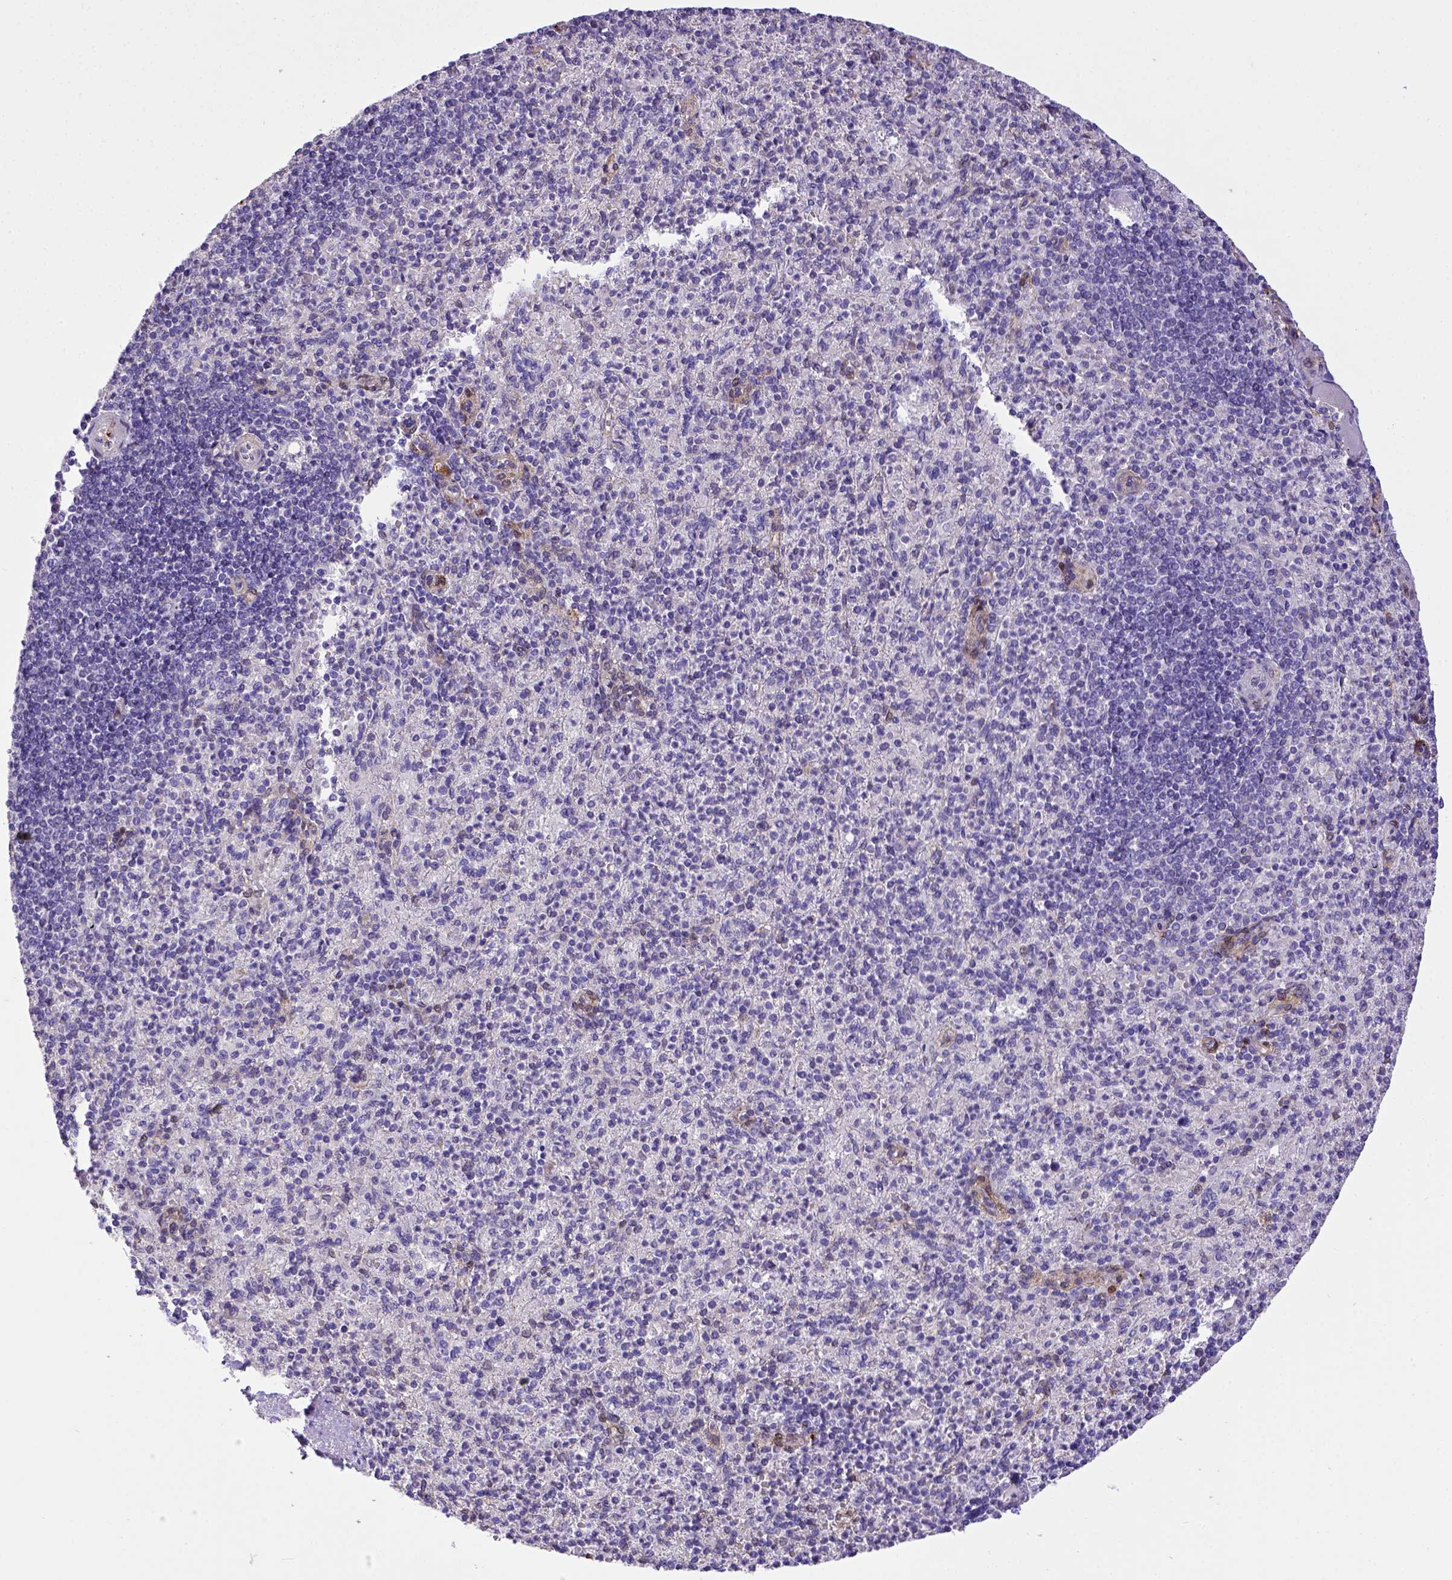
{"staining": {"intensity": "negative", "quantity": "none", "location": "none"}, "tissue": "spleen", "cell_type": "Cells in red pulp", "image_type": "normal", "snomed": [{"axis": "morphology", "description": "Normal tissue, NOS"}, {"axis": "topography", "description": "Spleen"}], "caption": "Human spleen stained for a protein using immunohistochemistry demonstrates no staining in cells in red pulp.", "gene": "BTN1A1", "patient": {"sex": "female", "age": 74}}